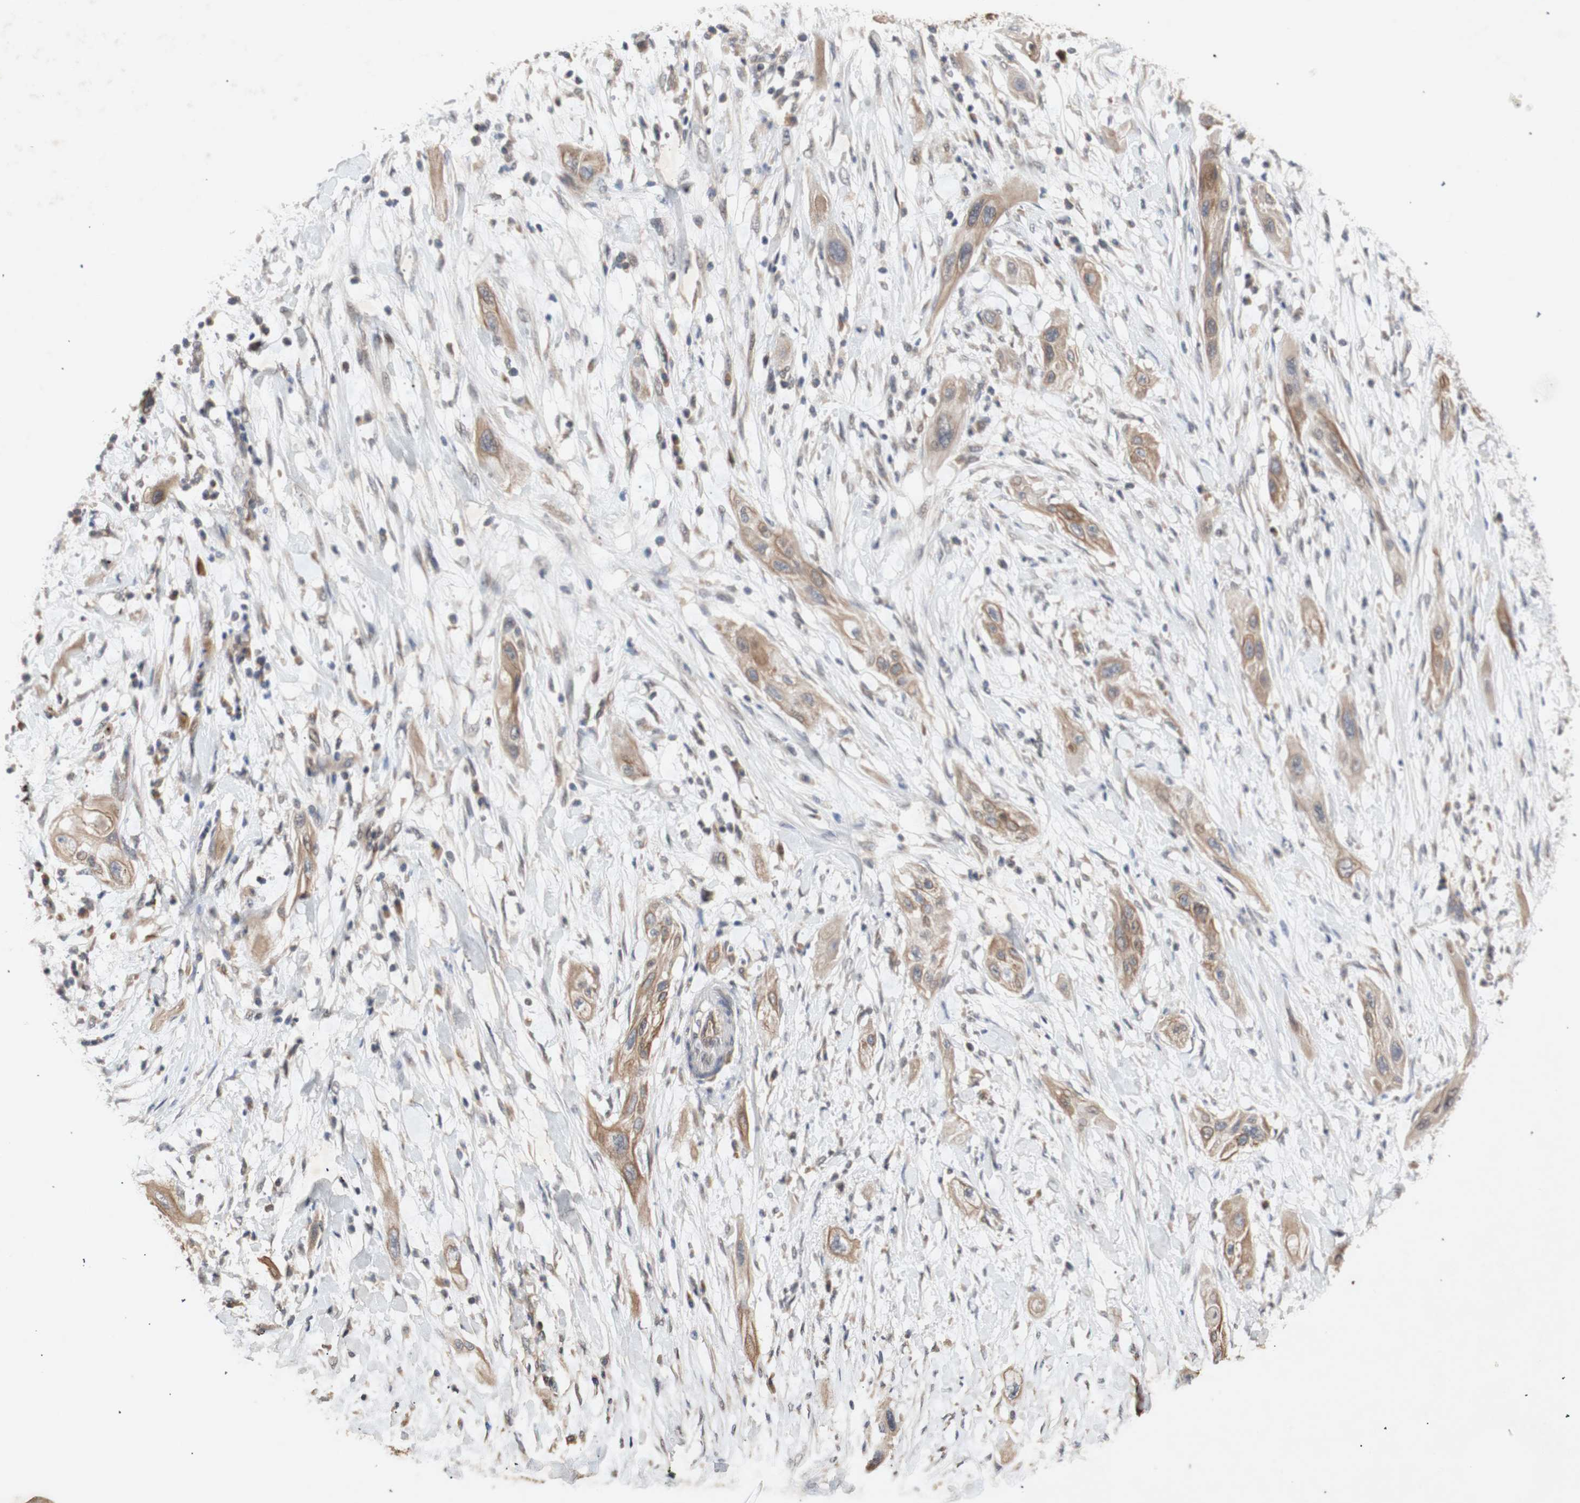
{"staining": {"intensity": "moderate", "quantity": ">75%", "location": "cytoplasmic/membranous"}, "tissue": "lung cancer", "cell_type": "Tumor cells", "image_type": "cancer", "snomed": [{"axis": "morphology", "description": "Squamous cell carcinoma, NOS"}, {"axis": "topography", "description": "Lung"}], "caption": "Protein expression analysis of human lung cancer (squamous cell carcinoma) reveals moderate cytoplasmic/membranous staining in about >75% of tumor cells.", "gene": "PKN1", "patient": {"sex": "female", "age": 47}}